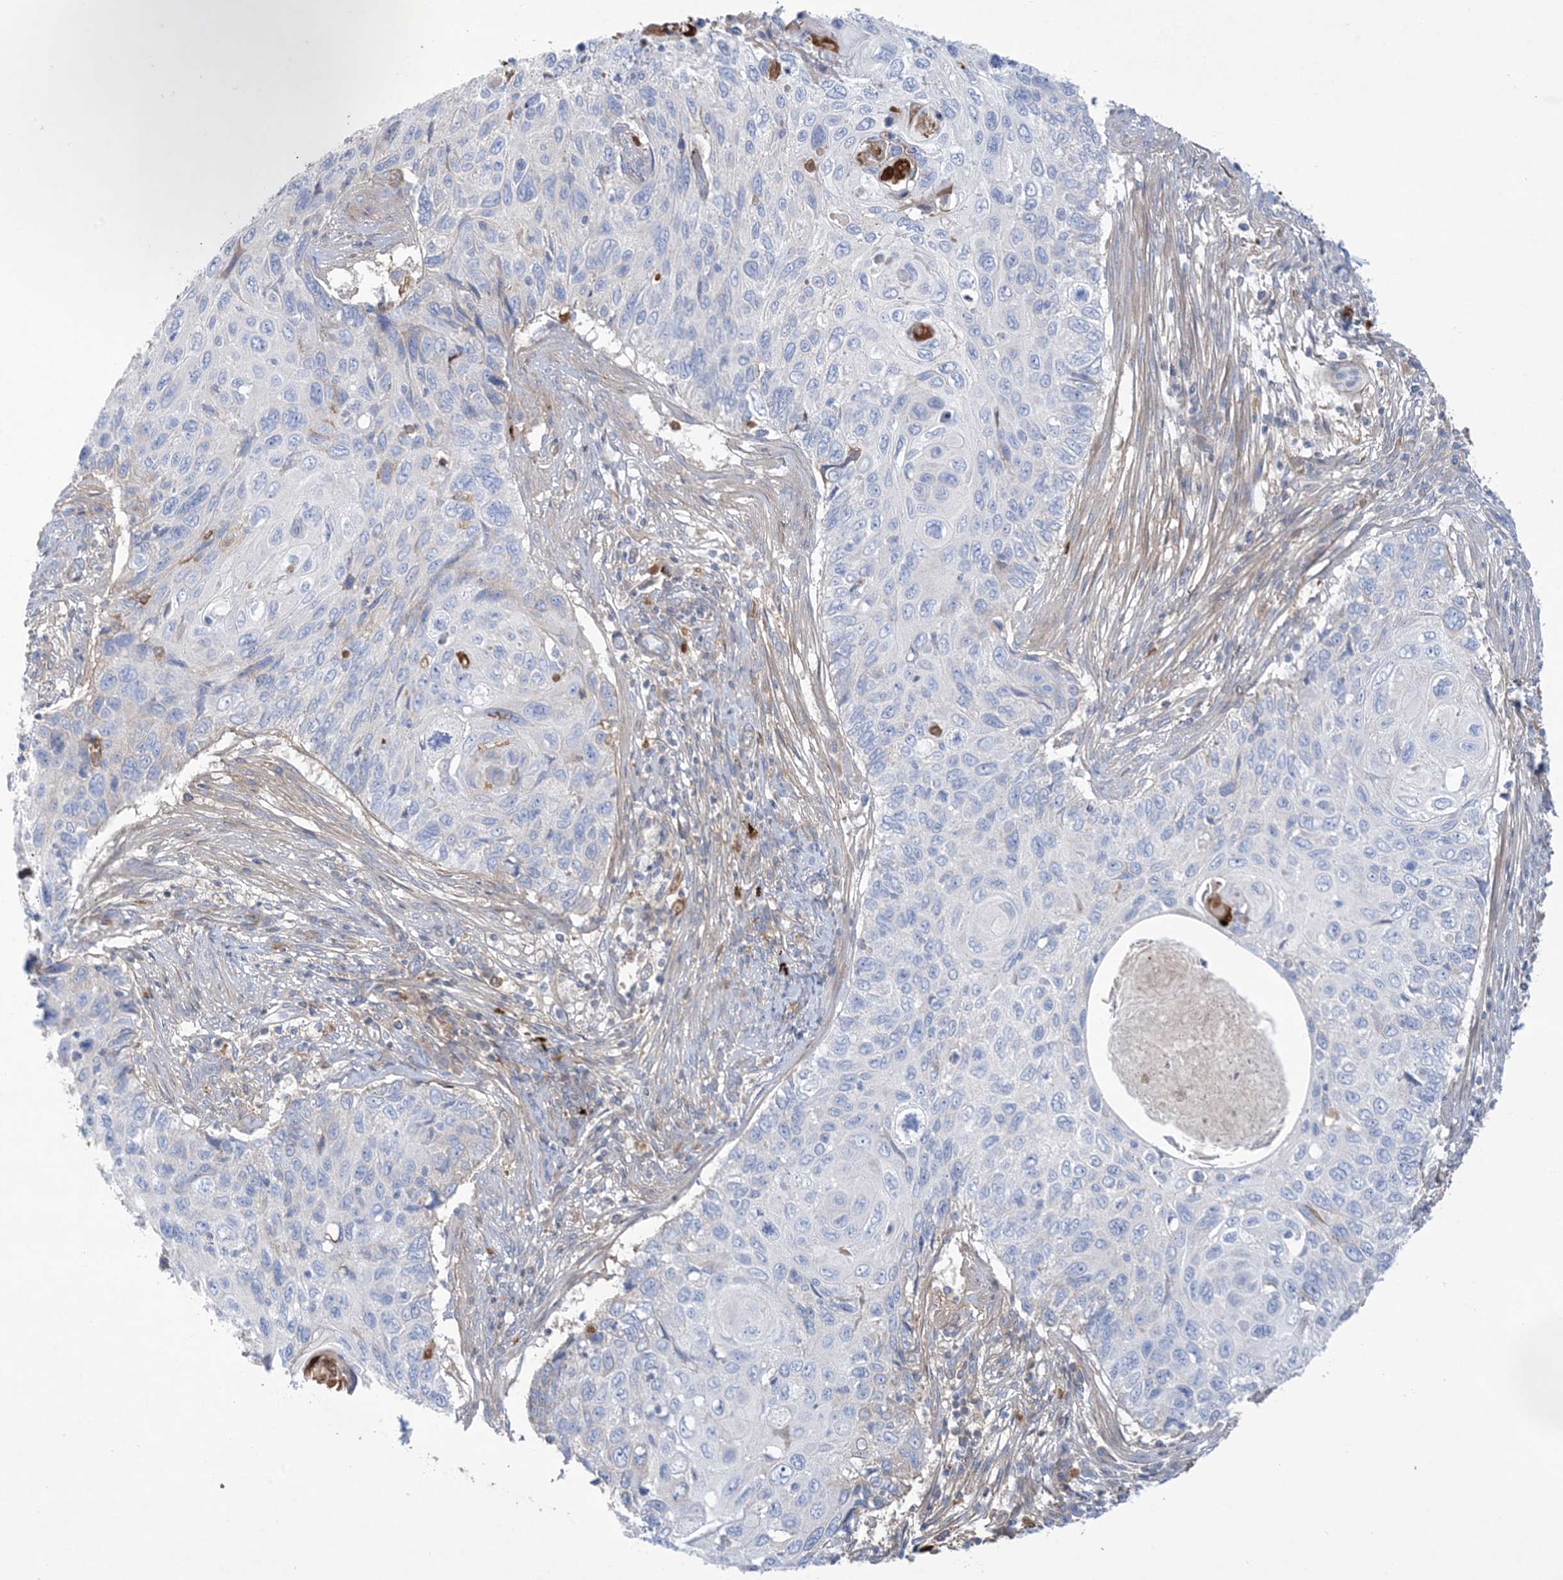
{"staining": {"intensity": "negative", "quantity": "none", "location": "none"}, "tissue": "cervical cancer", "cell_type": "Tumor cells", "image_type": "cancer", "snomed": [{"axis": "morphology", "description": "Squamous cell carcinoma, NOS"}, {"axis": "topography", "description": "Cervix"}], "caption": "High magnification brightfield microscopy of squamous cell carcinoma (cervical) stained with DAB (brown) and counterstained with hematoxylin (blue): tumor cells show no significant expression.", "gene": "ATP11C", "patient": {"sex": "female", "age": 70}}